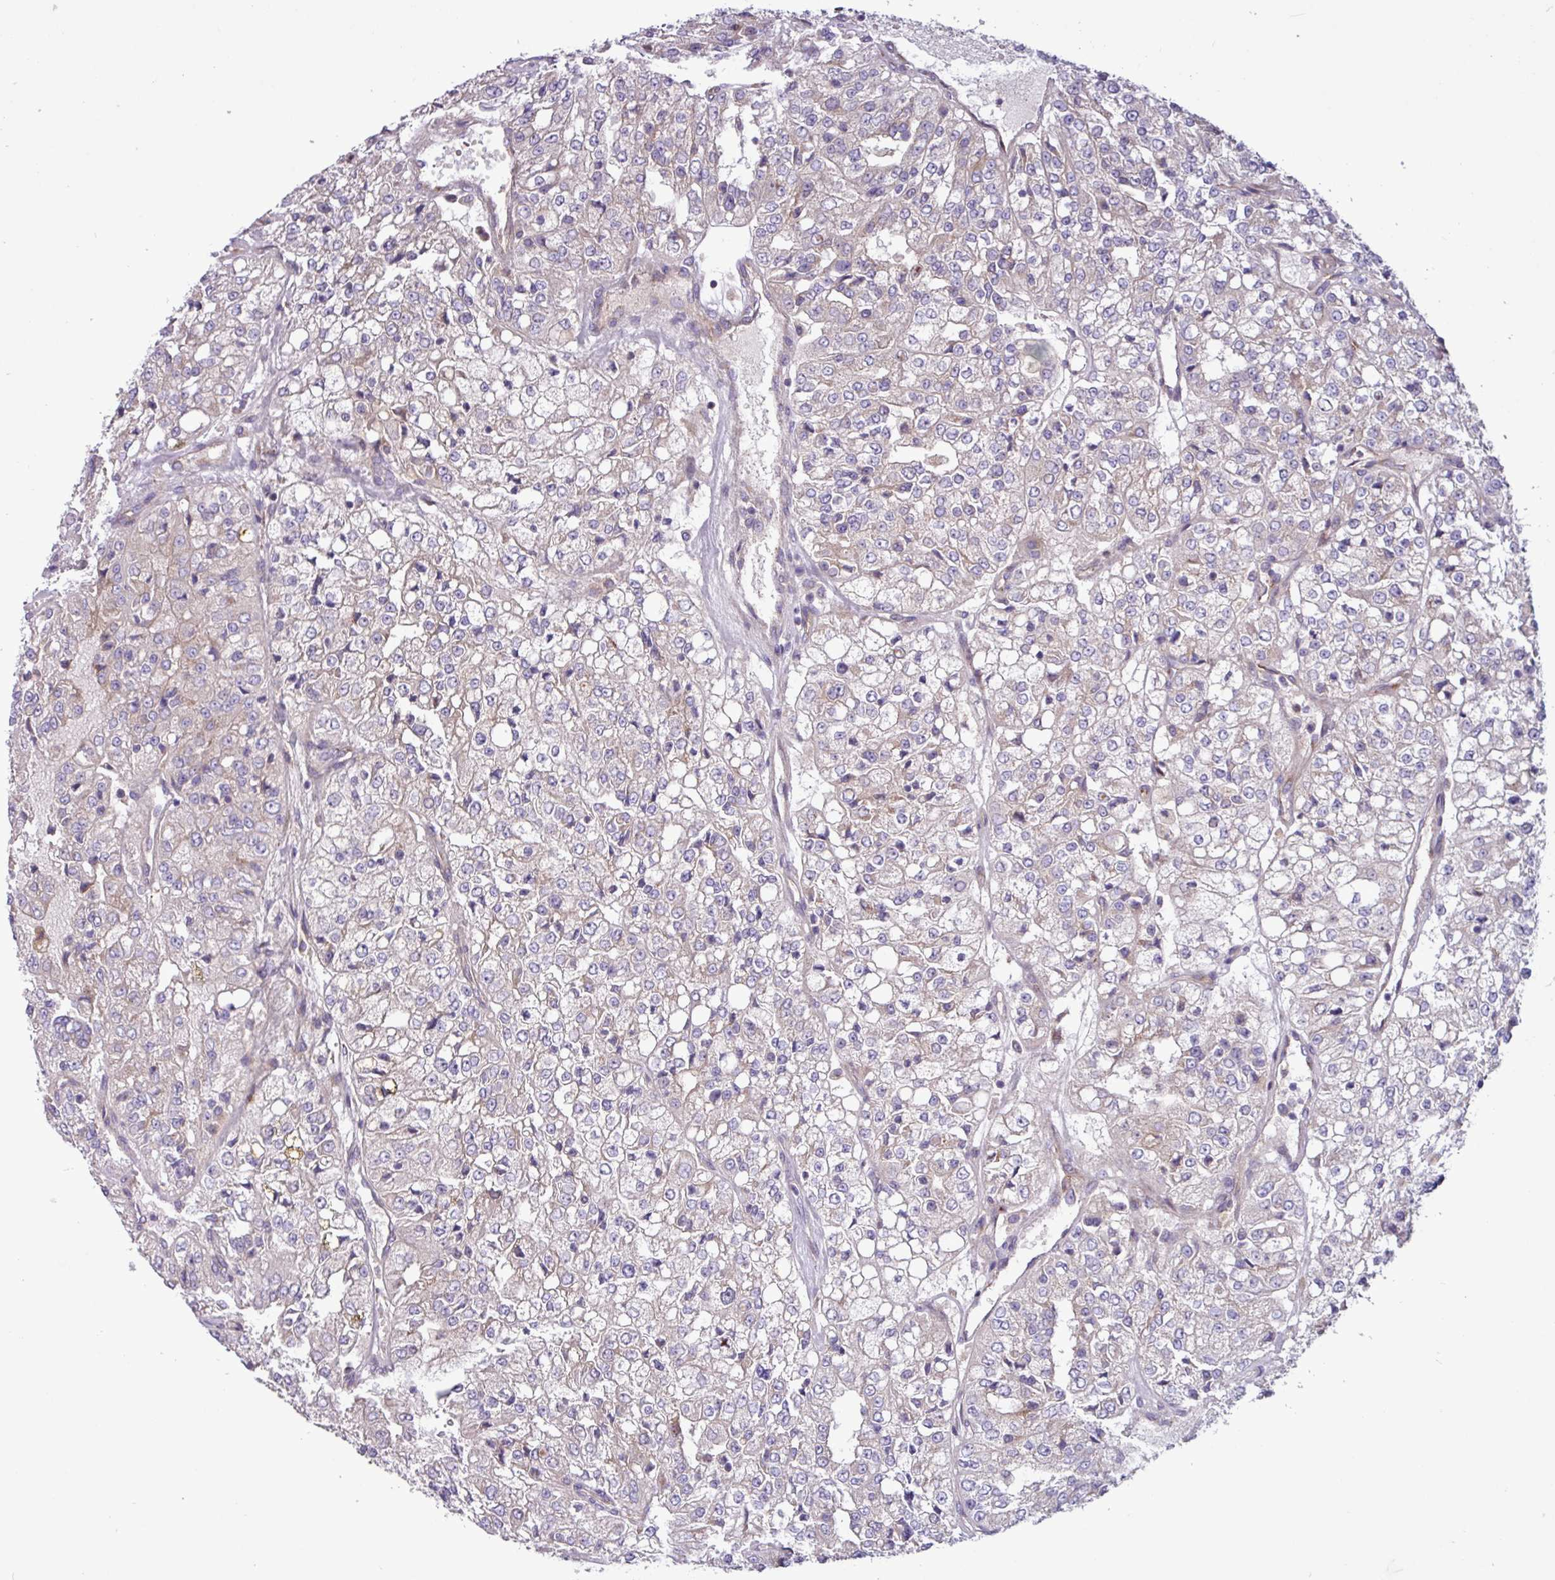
{"staining": {"intensity": "negative", "quantity": "none", "location": "none"}, "tissue": "renal cancer", "cell_type": "Tumor cells", "image_type": "cancer", "snomed": [{"axis": "morphology", "description": "Adenocarcinoma, NOS"}, {"axis": "topography", "description": "Kidney"}], "caption": "Immunohistochemical staining of human renal adenocarcinoma reveals no significant positivity in tumor cells.", "gene": "RAB19", "patient": {"sex": "female", "age": 63}}